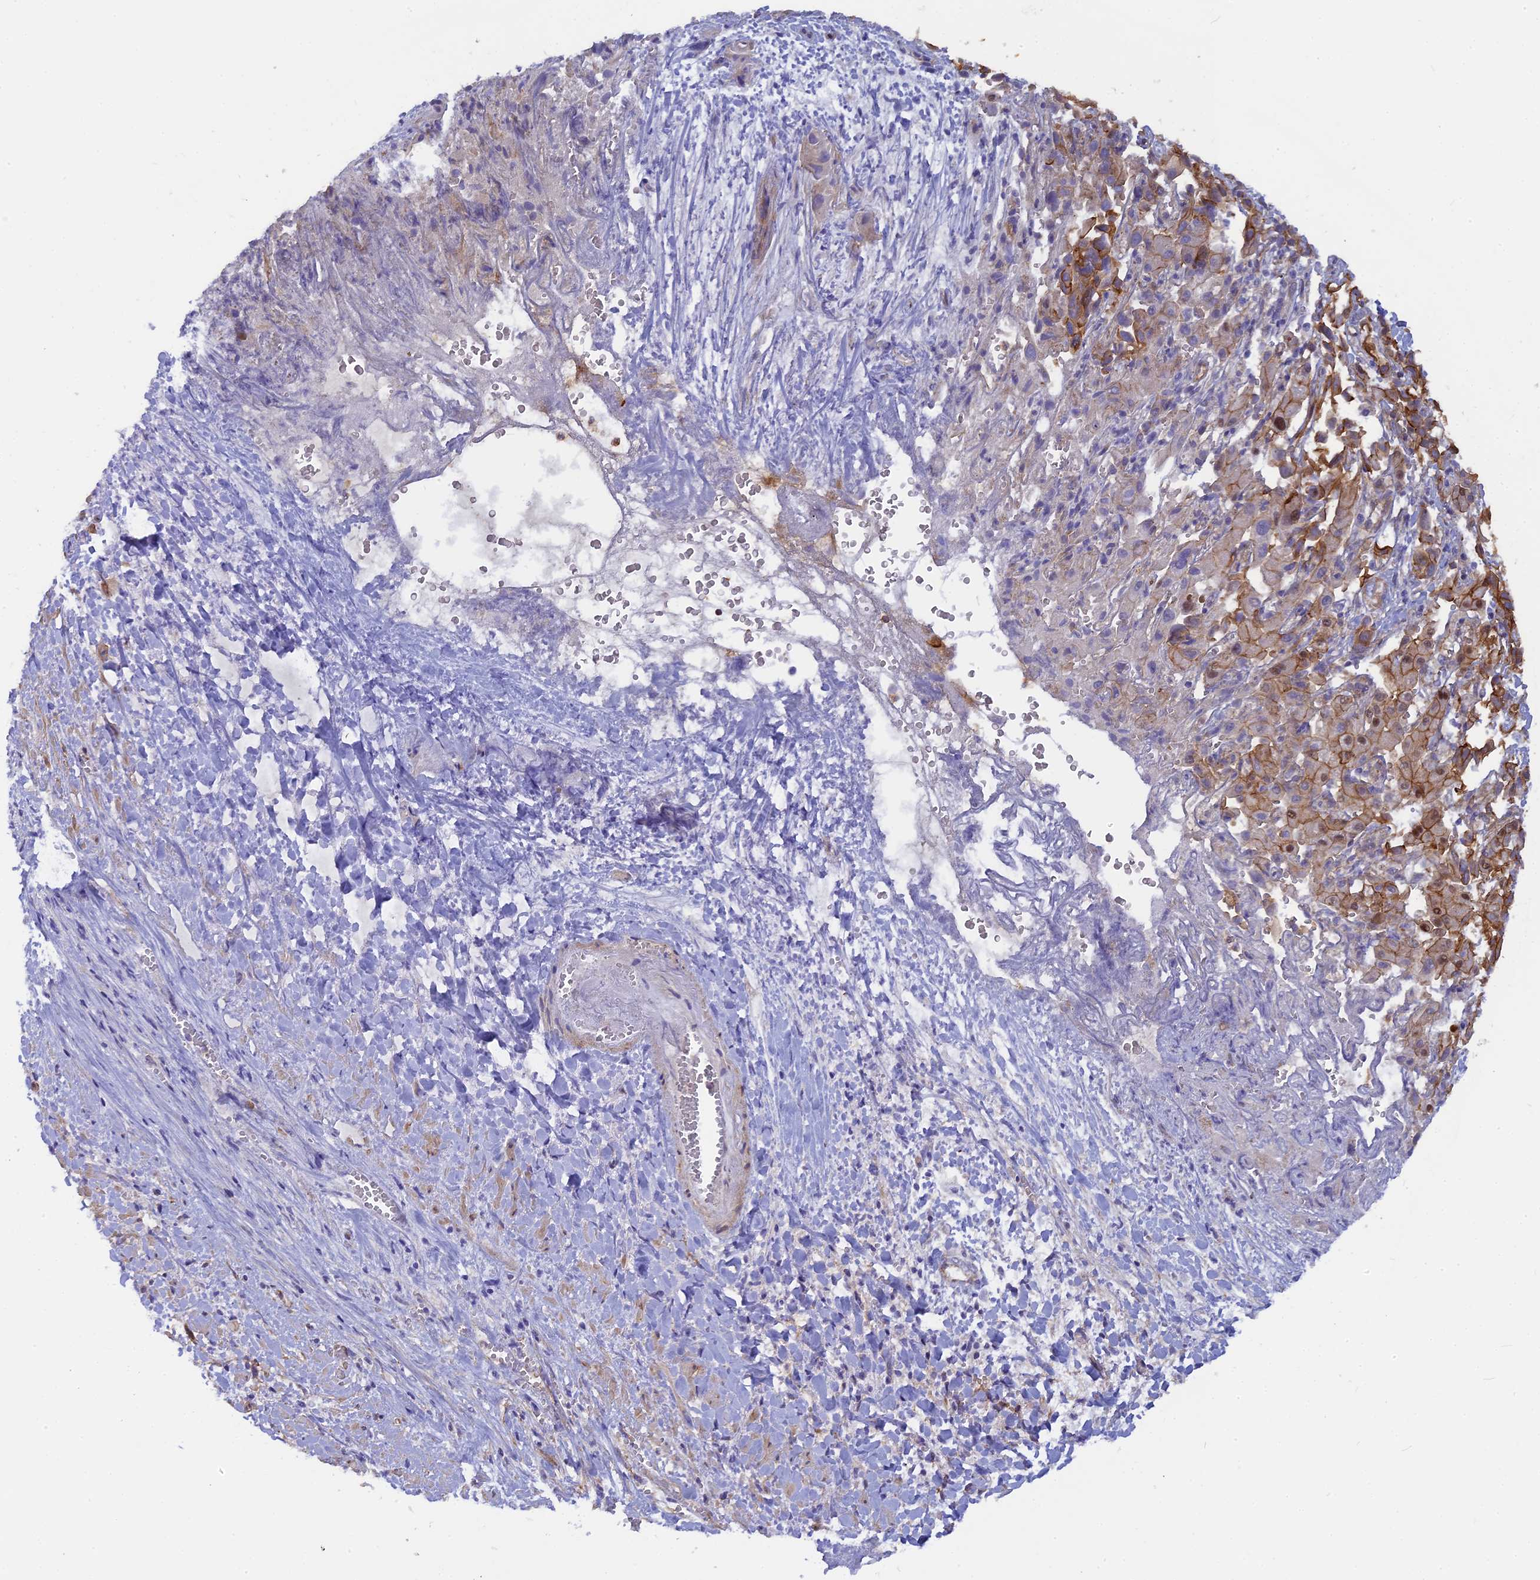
{"staining": {"intensity": "moderate", "quantity": ">75%", "location": "cytoplasmic/membranous"}, "tissue": "liver cancer", "cell_type": "Tumor cells", "image_type": "cancer", "snomed": [{"axis": "morphology", "description": "Cholangiocarcinoma"}, {"axis": "topography", "description": "Liver"}], "caption": "Immunohistochemistry photomicrograph of liver cholangiocarcinoma stained for a protein (brown), which reveals medium levels of moderate cytoplasmic/membranous positivity in approximately >75% of tumor cells.", "gene": "CNBD2", "patient": {"sex": "female", "age": 52}}